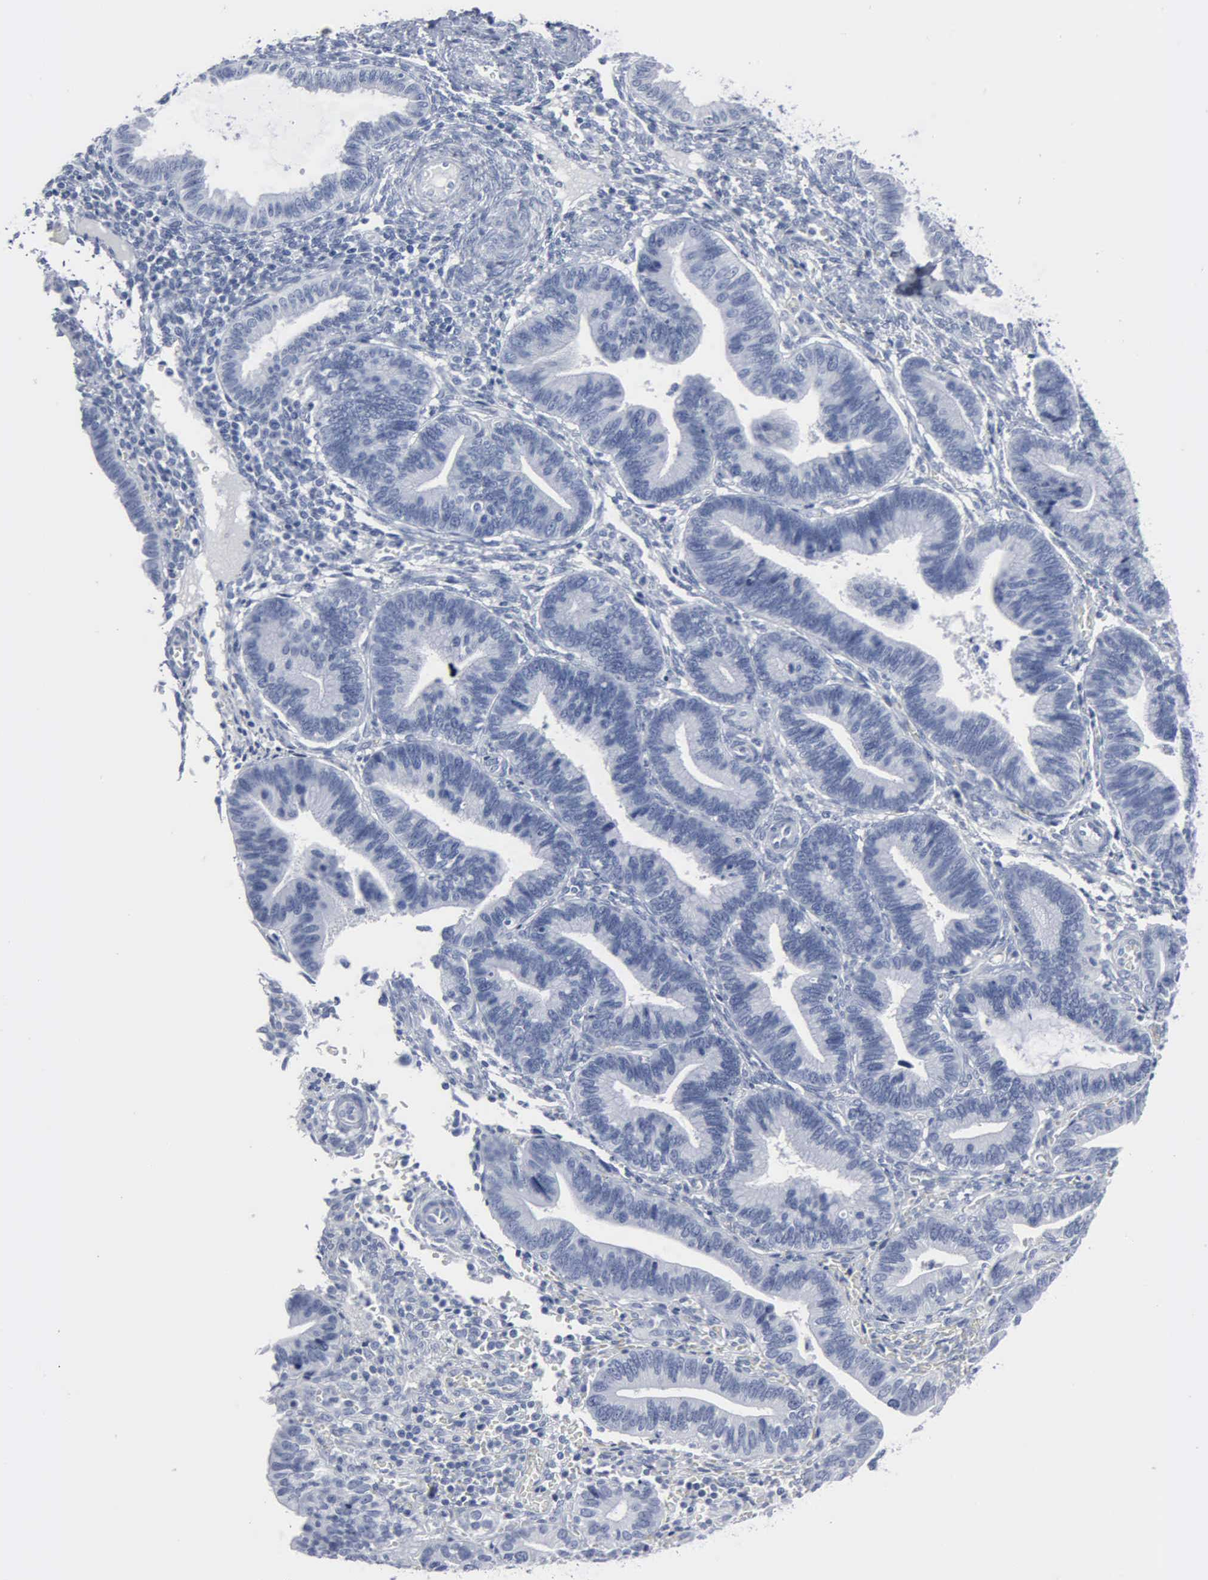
{"staining": {"intensity": "negative", "quantity": "none", "location": "none"}, "tissue": "endometrium", "cell_type": "Cells in endometrial stroma", "image_type": "normal", "snomed": [{"axis": "morphology", "description": "Normal tissue, NOS"}, {"axis": "topography", "description": "Endometrium"}], "caption": "The photomicrograph exhibits no staining of cells in endometrial stroma in benign endometrium. (DAB IHC visualized using brightfield microscopy, high magnification).", "gene": "DMD", "patient": {"sex": "female", "age": 36}}